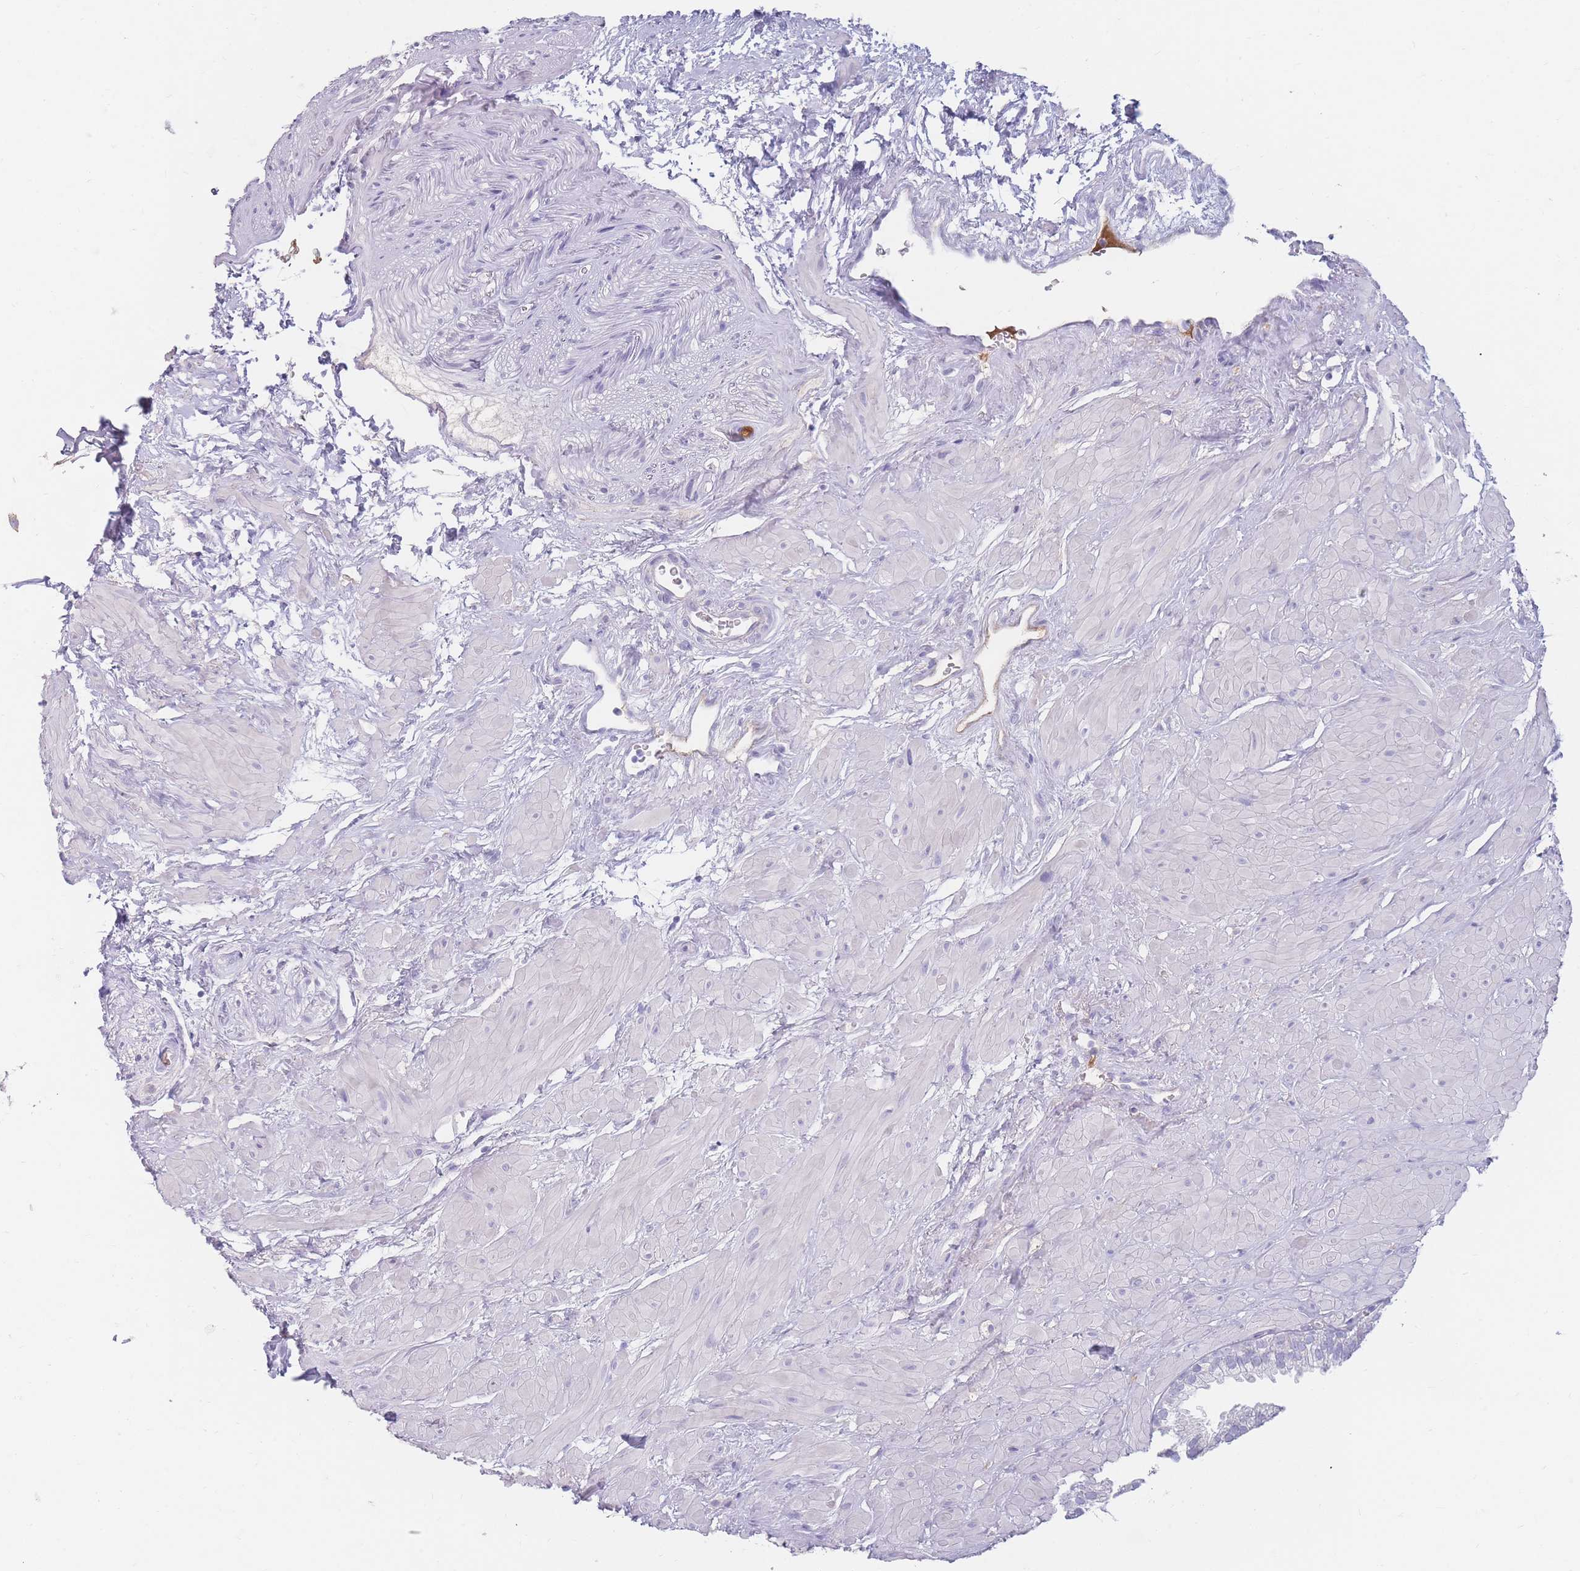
{"staining": {"intensity": "negative", "quantity": "none", "location": "none"}, "tissue": "prostate", "cell_type": "Glandular cells", "image_type": "normal", "snomed": [{"axis": "morphology", "description": "Normal tissue, NOS"}, {"axis": "topography", "description": "Prostate"}, {"axis": "topography", "description": "Peripheral nerve tissue"}], "caption": "Immunohistochemistry histopathology image of normal prostate: prostate stained with DAB (3,3'-diaminobenzidine) demonstrates no significant protein staining in glandular cells.", "gene": "PRG4", "patient": {"sex": "male", "age": 55}}